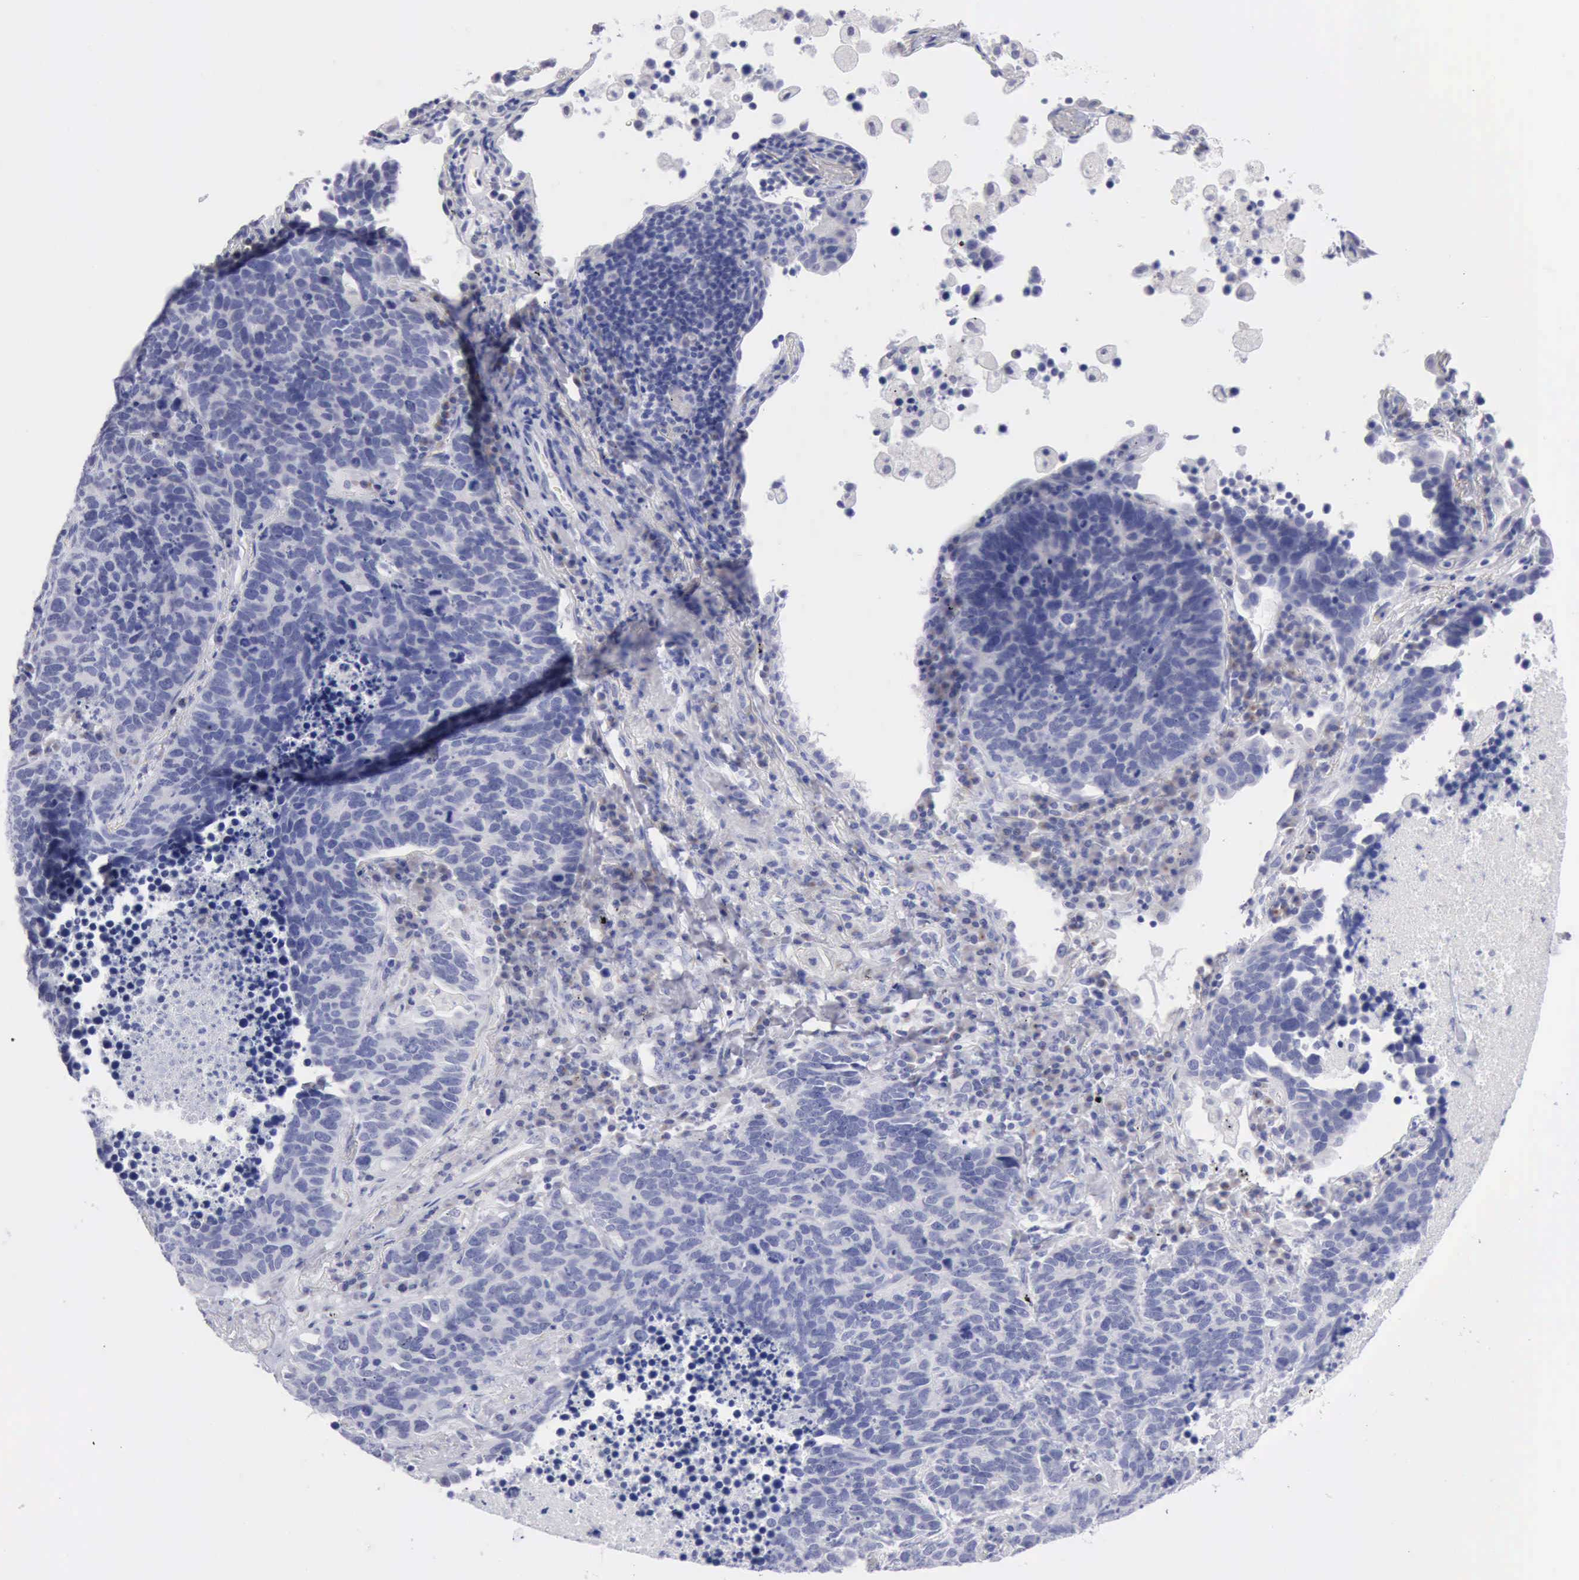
{"staining": {"intensity": "negative", "quantity": "none", "location": "none"}, "tissue": "lung cancer", "cell_type": "Tumor cells", "image_type": "cancer", "snomed": [{"axis": "morphology", "description": "Neoplasm, malignant, NOS"}, {"axis": "topography", "description": "Lung"}], "caption": "Immunohistochemistry of lung cancer exhibits no expression in tumor cells.", "gene": "ANGEL1", "patient": {"sex": "female", "age": 75}}